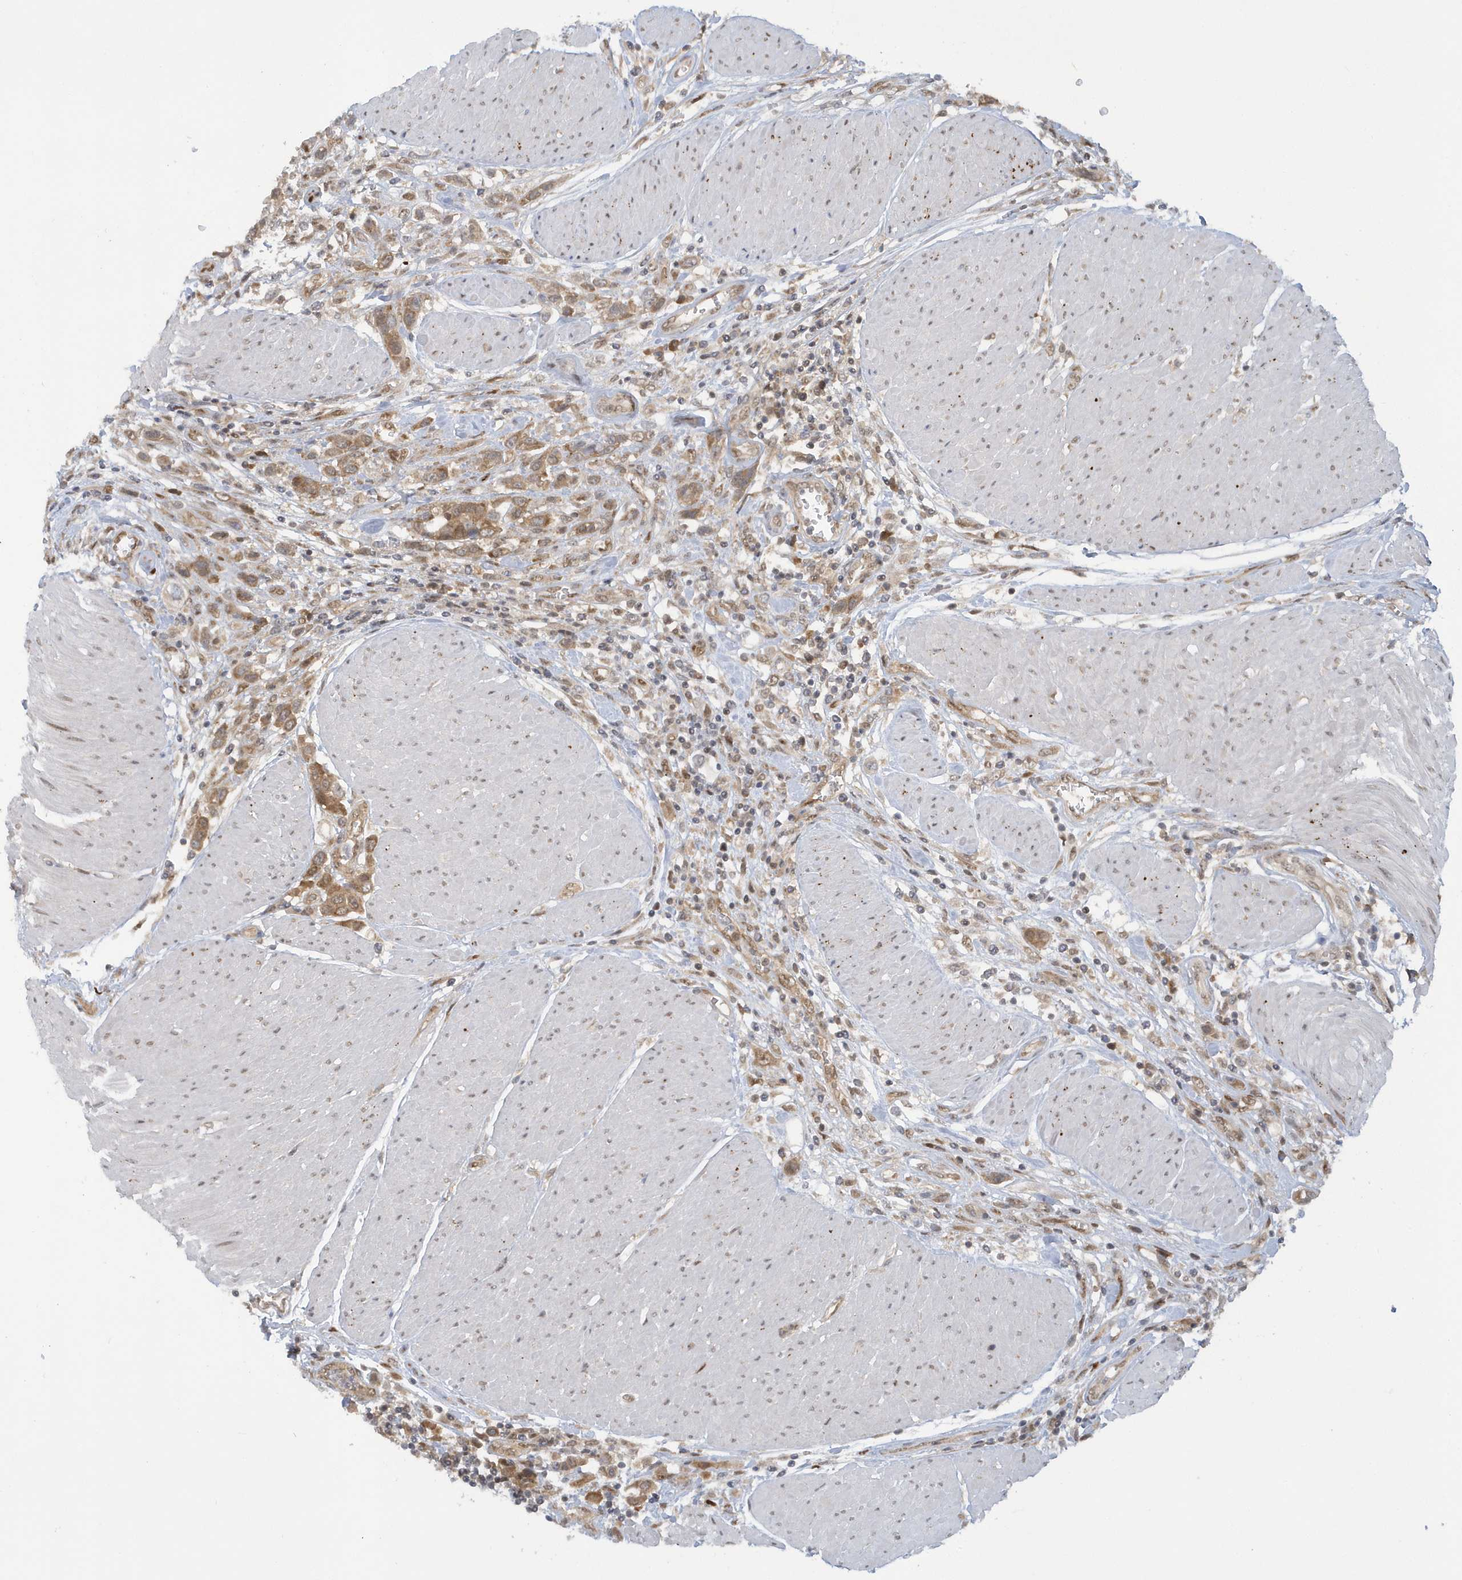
{"staining": {"intensity": "moderate", "quantity": ">75%", "location": "cytoplasmic/membranous"}, "tissue": "urothelial cancer", "cell_type": "Tumor cells", "image_type": "cancer", "snomed": [{"axis": "morphology", "description": "Urothelial carcinoma, High grade"}, {"axis": "topography", "description": "Urinary bladder"}], "caption": "Protein positivity by immunohistochemistry (IHC) displays moderate cytoplasmic/membranous expression in approximately >75% of tumor cells in urothelial cancer. The protein of interest is stained brown, and the nuclei are stained in blue (DAB (3,3'-diaminobenzidine) IHC with brightfield microscopy, high magnification).", "gene": "ATG4A", "patient": {"sex": "male", "age": 50}}